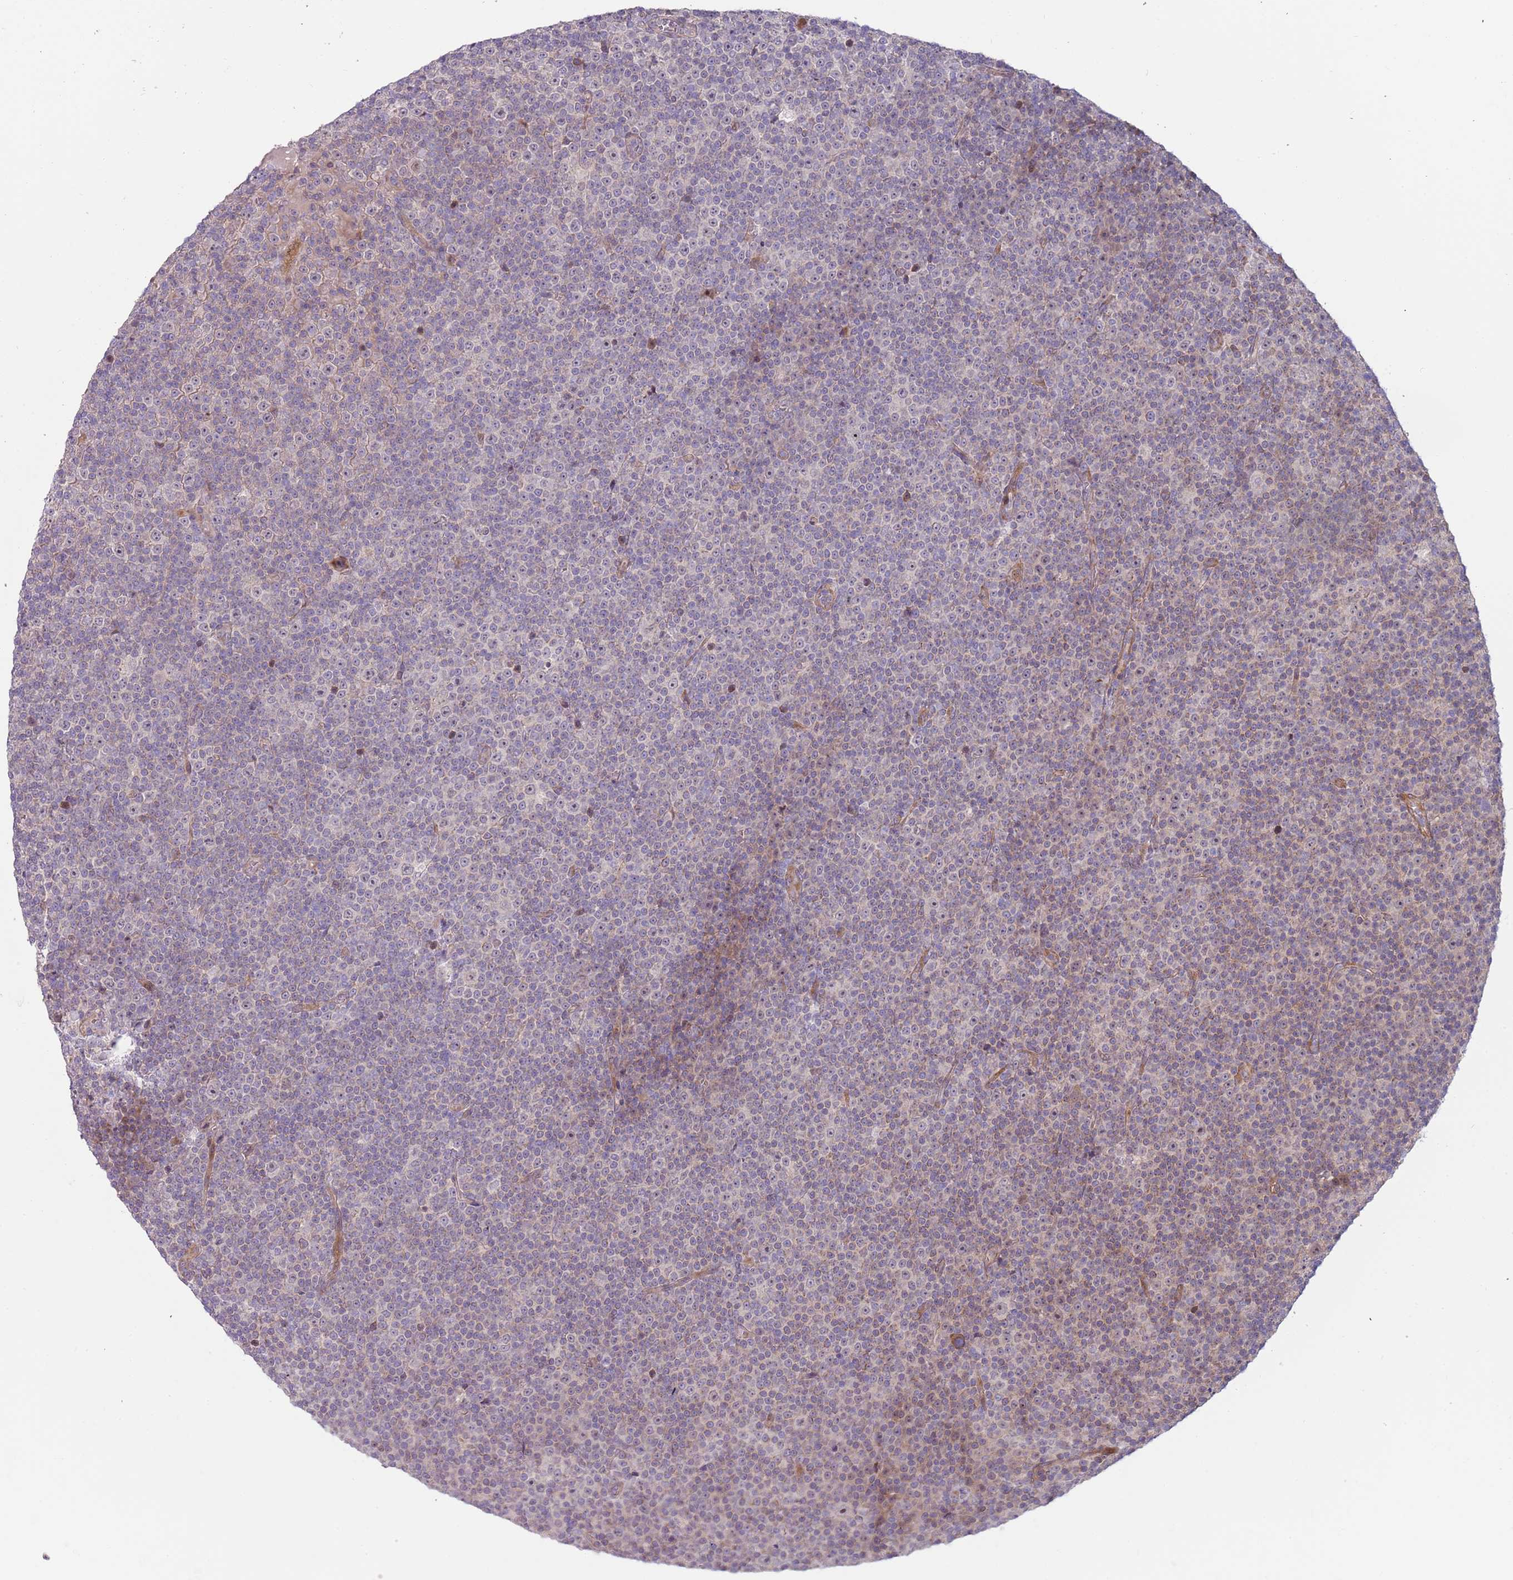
{"staining": {"intensity": "weak", "quantity": "<25%", "location": "cytoplasmic/membranous,nuclear"}, "tissue": "lymphoma", "cell_type": "Tumor cells", "image_type": "cancer", "snomed": [{"axis": "morphology", "description": "Malignant lymphoma, non-Hodgkin's type, Low grade"}, {"axis": "topography", "description": "Lymph node"}], "caption": "This photomicrograph is of low-grade malignant lymphoma, non-Hodgkin's type stained with IHC to label a protein in brown with the nuclei are counter-stained blue. There is no staining in tumor cells. (DAB IHC with hematoxylin counter stain).", "gene": "TRAPPC6B", "patient": {"sex": "female", "age": 67}}